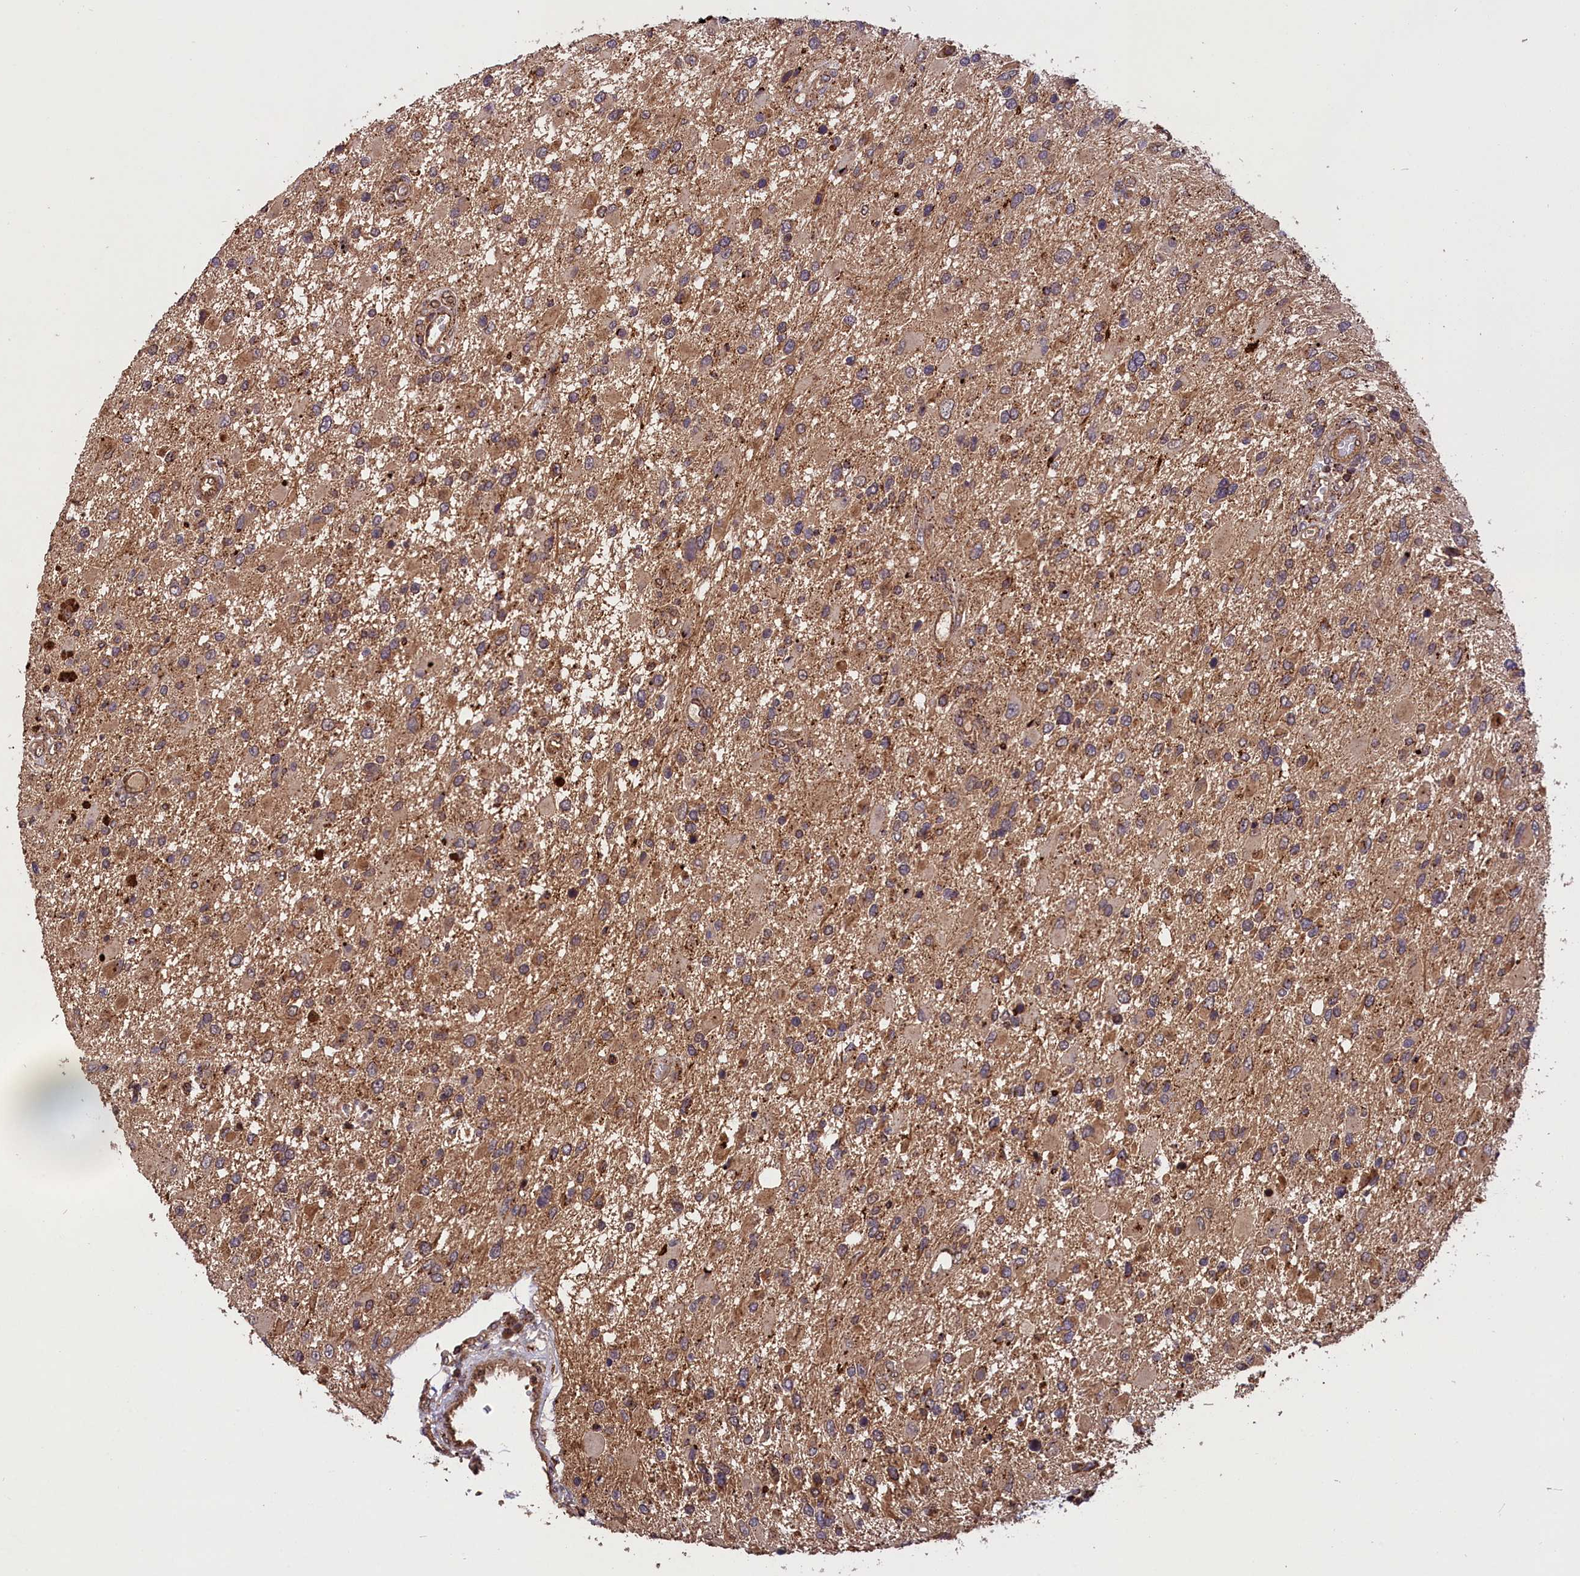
{"staining": {"intensity": "weak", "quantity": "25%-75%", "location": "cytoplasmic/membranous"}, "tissue": "glioma", "cell_type": "Tumor cells", "image_type": "cancer", "snomed": [{"axis": "morphology", "description": "Glioma, malignant, High grade"}, {"axis": "topography", "description": "Brain"}], "caption": "Brown immunohistochemical staining in human glioma shows weak cytoplasmic/membranous staining in approximately 25%-75% of tumor cells.", "gene": "IST1", "patient": {"sex": "male", "age": 53}}